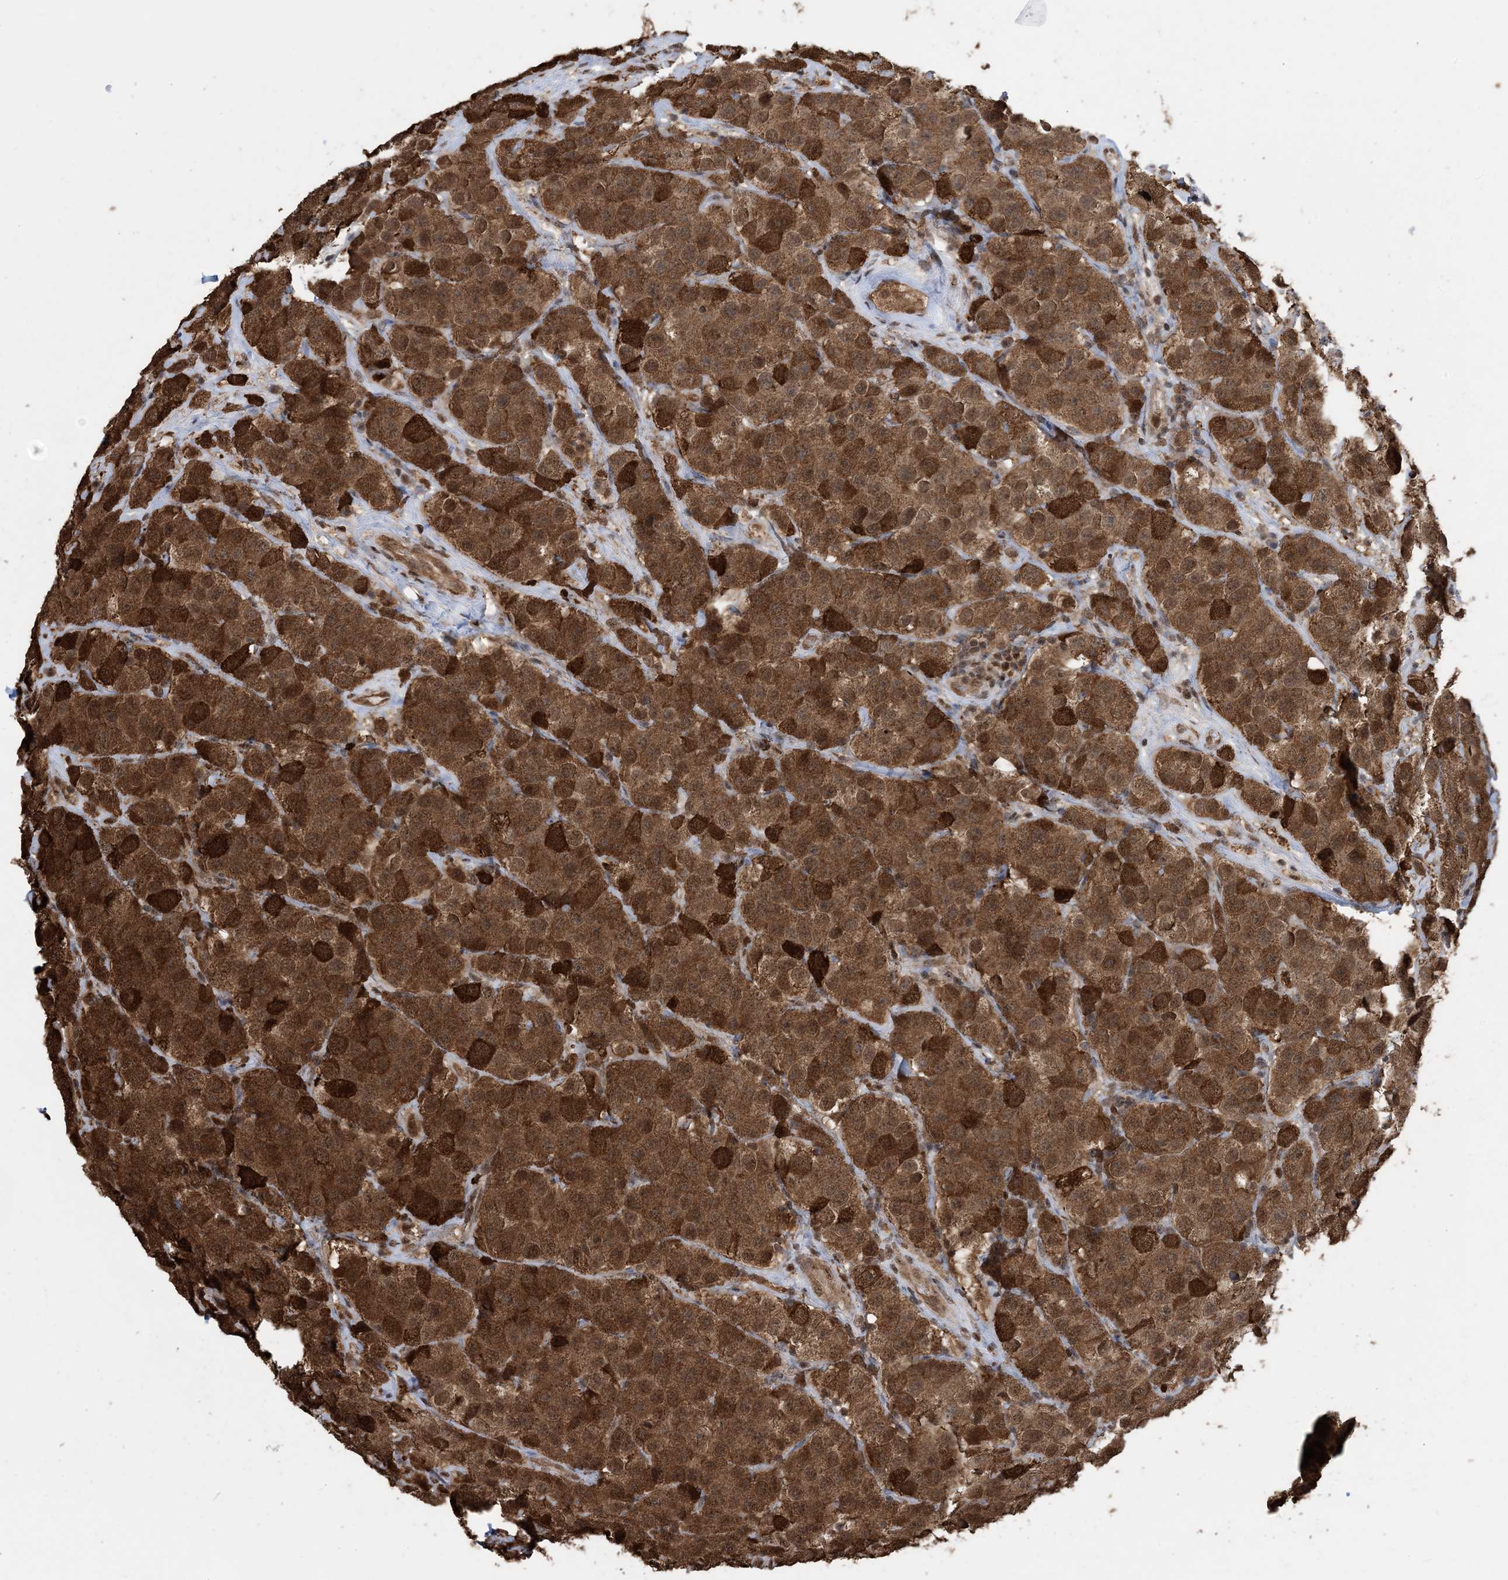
{"staining": {"intensity": "strong", "quantity": ">75%", "location": "cytoplasmic/membranous,nuclear"}, "tissue": "testis cancer", "cell_type": "Tumor cells", "image_type": "cancer", "snomed": [{"axis": "morphology", "description": "Seminoma, NOS"}, {"axis": "topography", "description": "Testis"}], "caption": "Tumor cells exhibit strong cytoplasmic/membranous and nuclear expression in about >75% of cells in testis cancer (seminoma). (IHC, brightfield microscopy, high magnification).", "gene": "HSPA1A", "patient": {"sex": "male", "age": 28}}